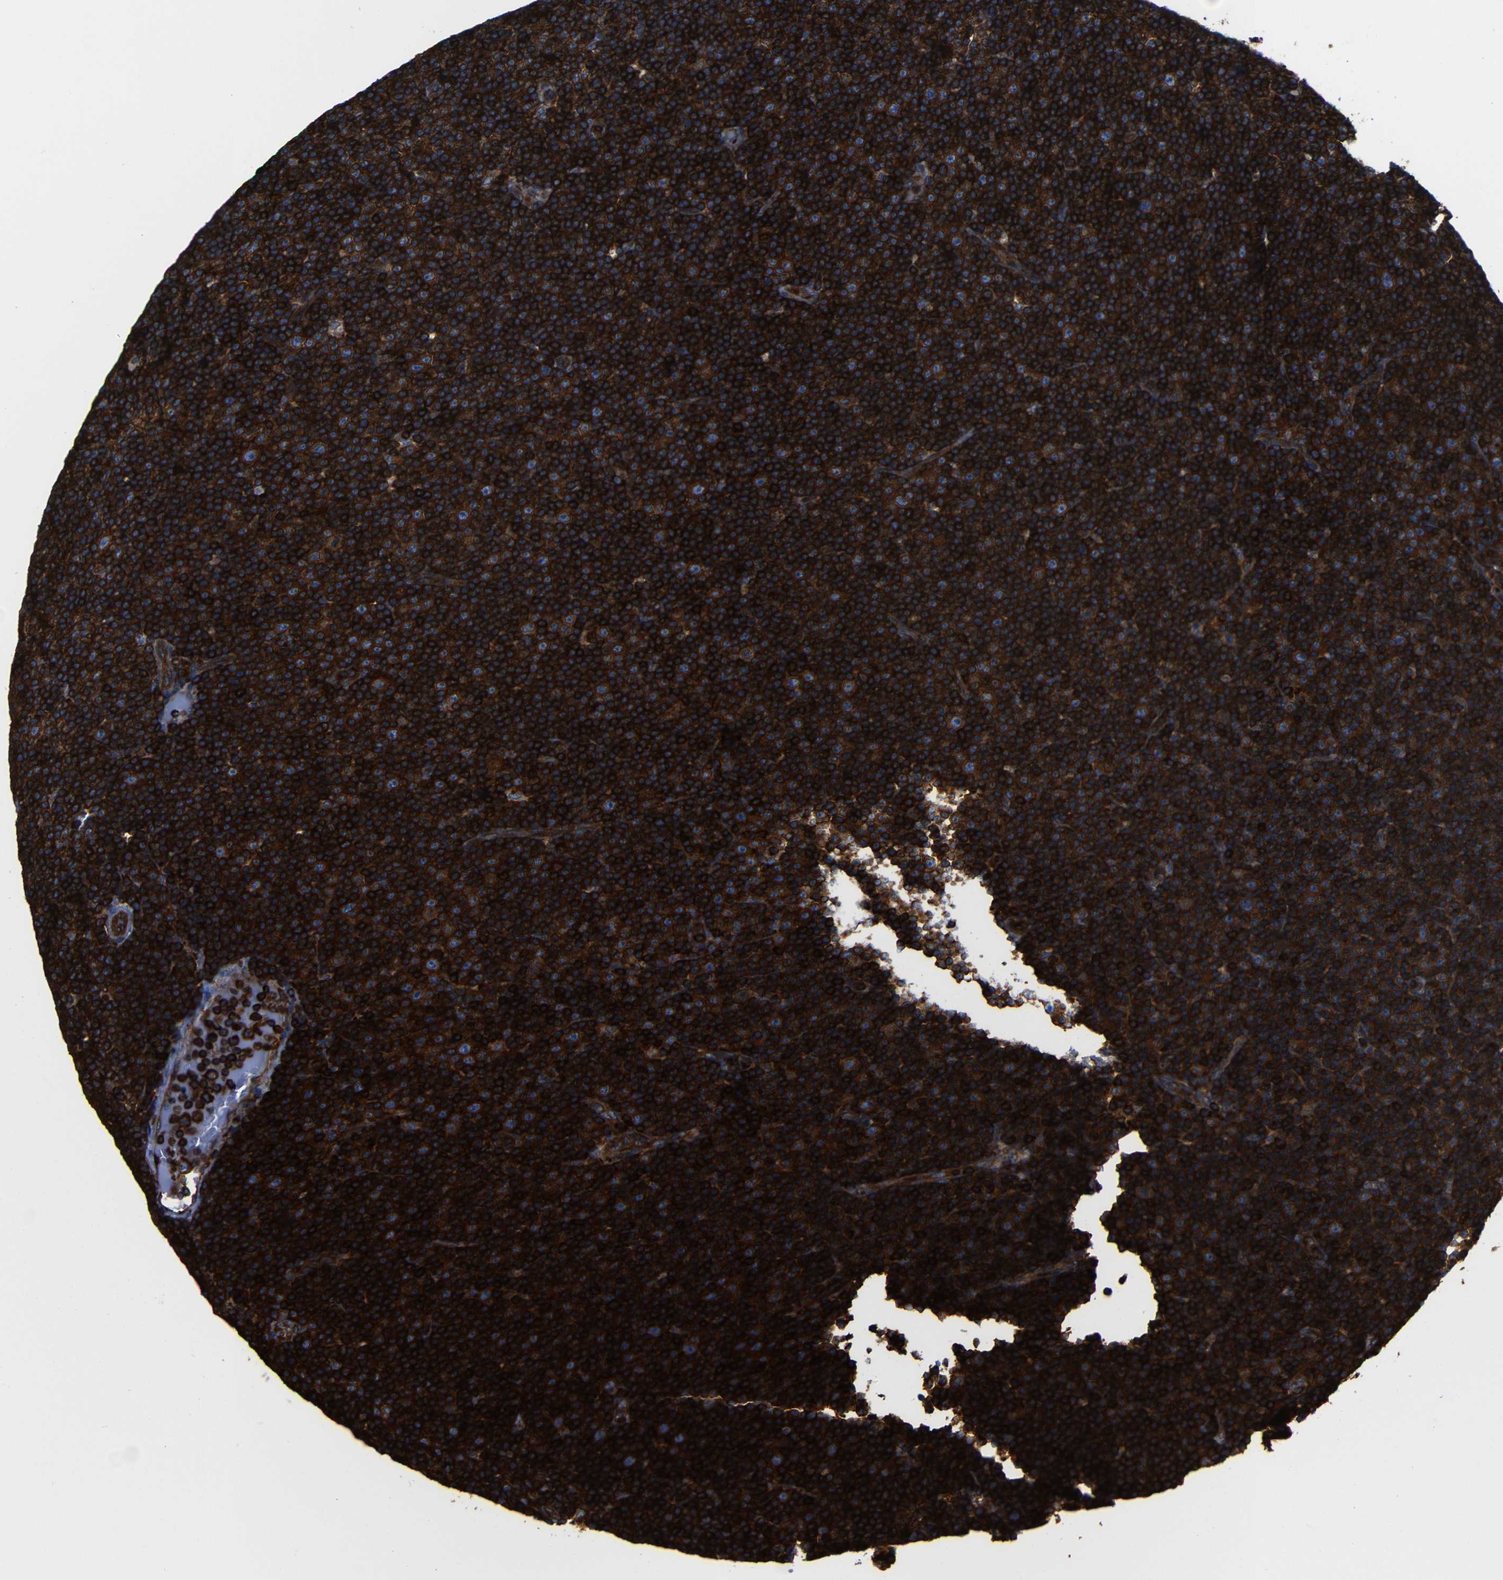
{"staining": {"intensity": "strong", "quantity": ">75%", "location": "cytoplasmic/membranous"}, "tissue": "lymphoma", "cell_type": "Tumor cells", "image_type": "cancer", "snomed": [{"axis": "morphology", "description": "Malignant lymphoma, non-Hodgkin's type, Low grade"}, {"axis": "topography", "description": "Lymph node"}], "caption": "Tumor cells exhibit high levels of strong cytoplasmic/membranous staining in approximately >75% of cells in human malignant lymphoma, non-Hodgkin's type (low-grade).", "gene": "ARHGEF1", "patient": {"sex": "female", "age": 67}}